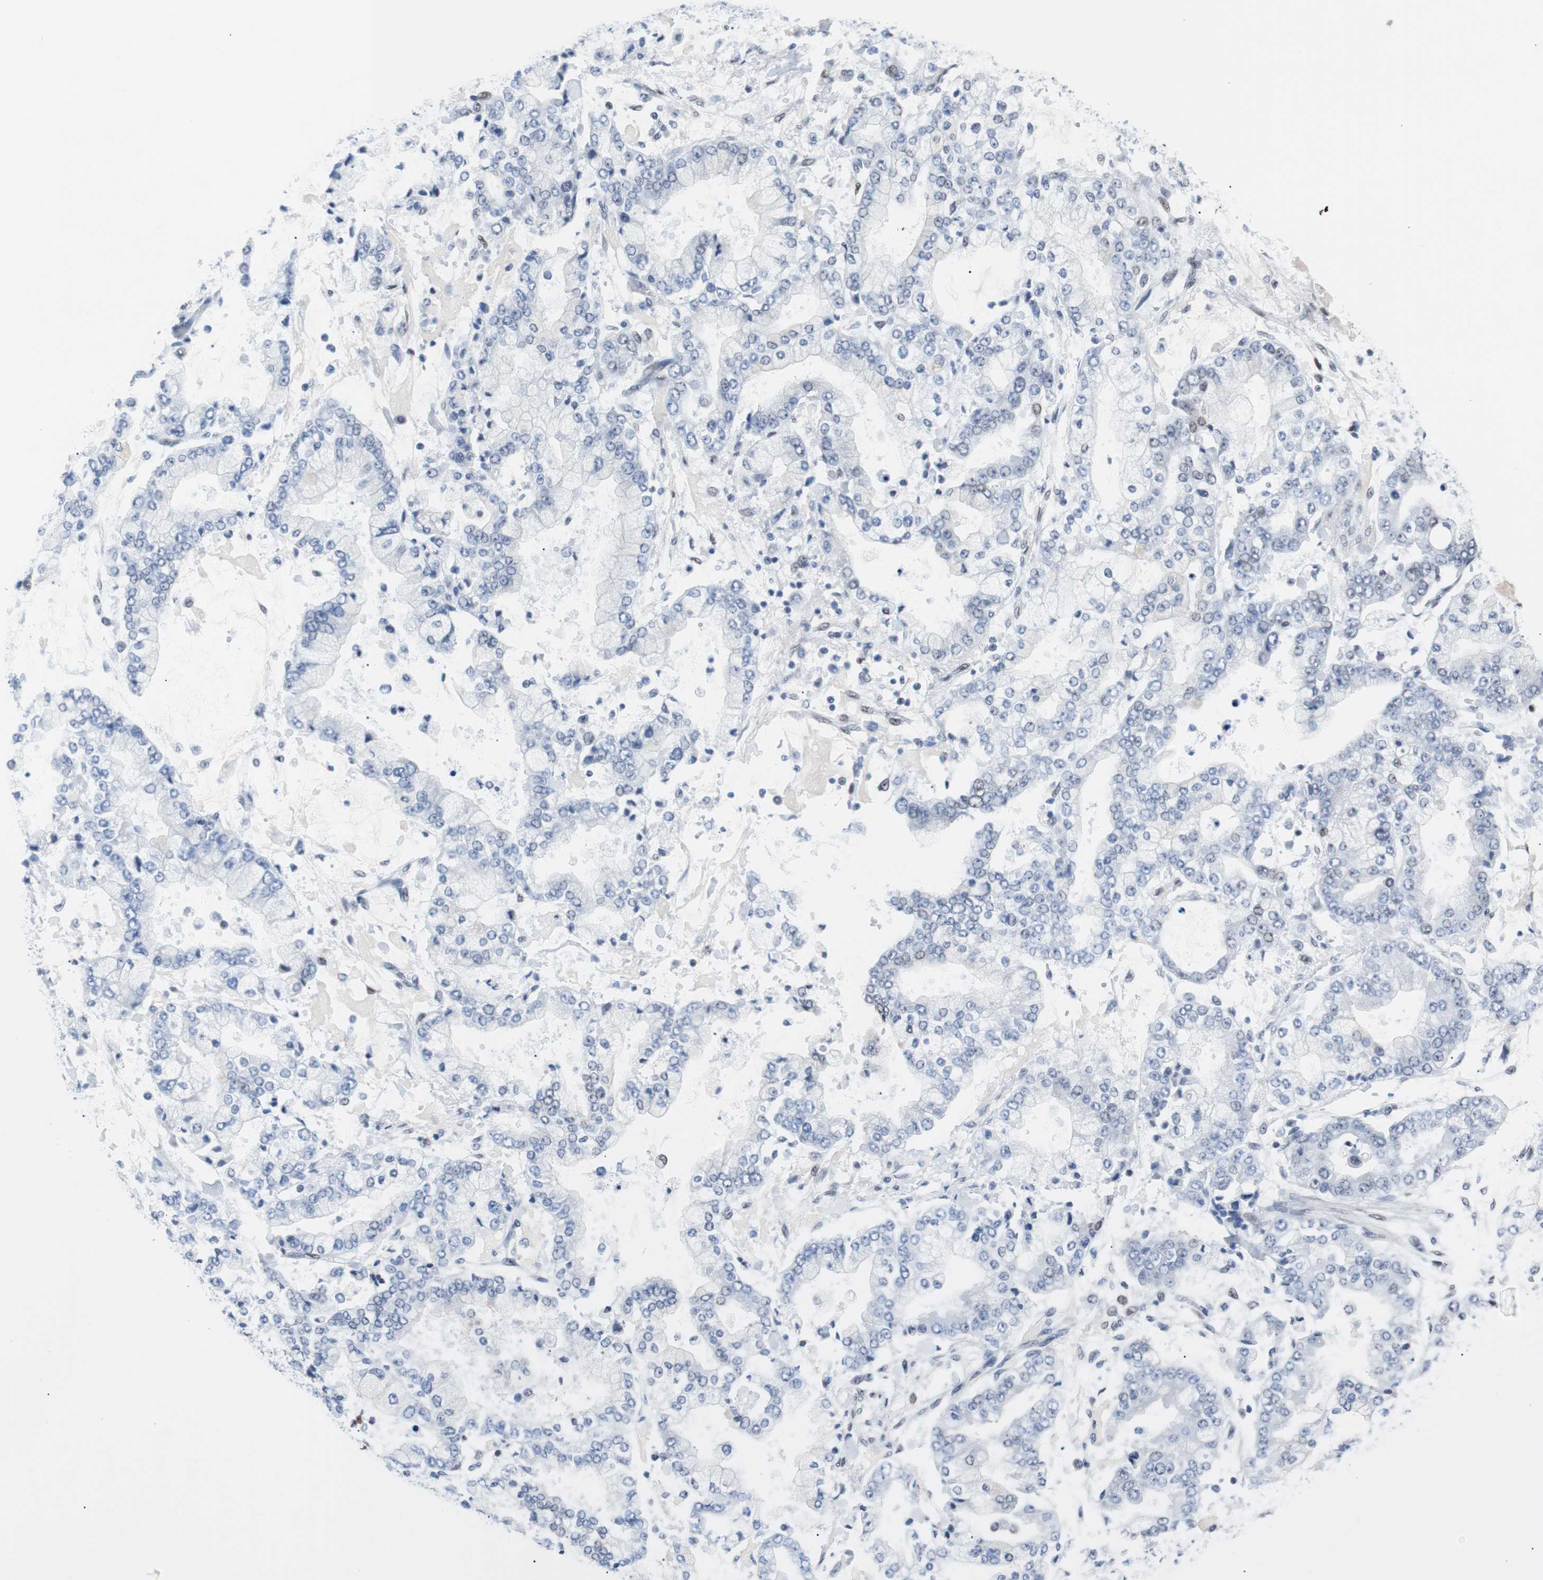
{"staining": {"intensity": "negative", "quantity": "none", "location": "none"}, "tissue": "stomach cancer", "cell_type": "Tumor cells", "image_type": "cancer", "snomed": [{"axis": "morphology", "description": "Adenocarcinoma, NOS"}, {"axis": "topography", "description": "Stomach"}], "caption": "DAB (3,3'-diaminobenzidine) immunohistochemical staining of human adenocarcinoma (stomach) reveals no significant staining in tumor cells.", "gene": "JUN", "patient": {"sex": "male", "age": 76}}